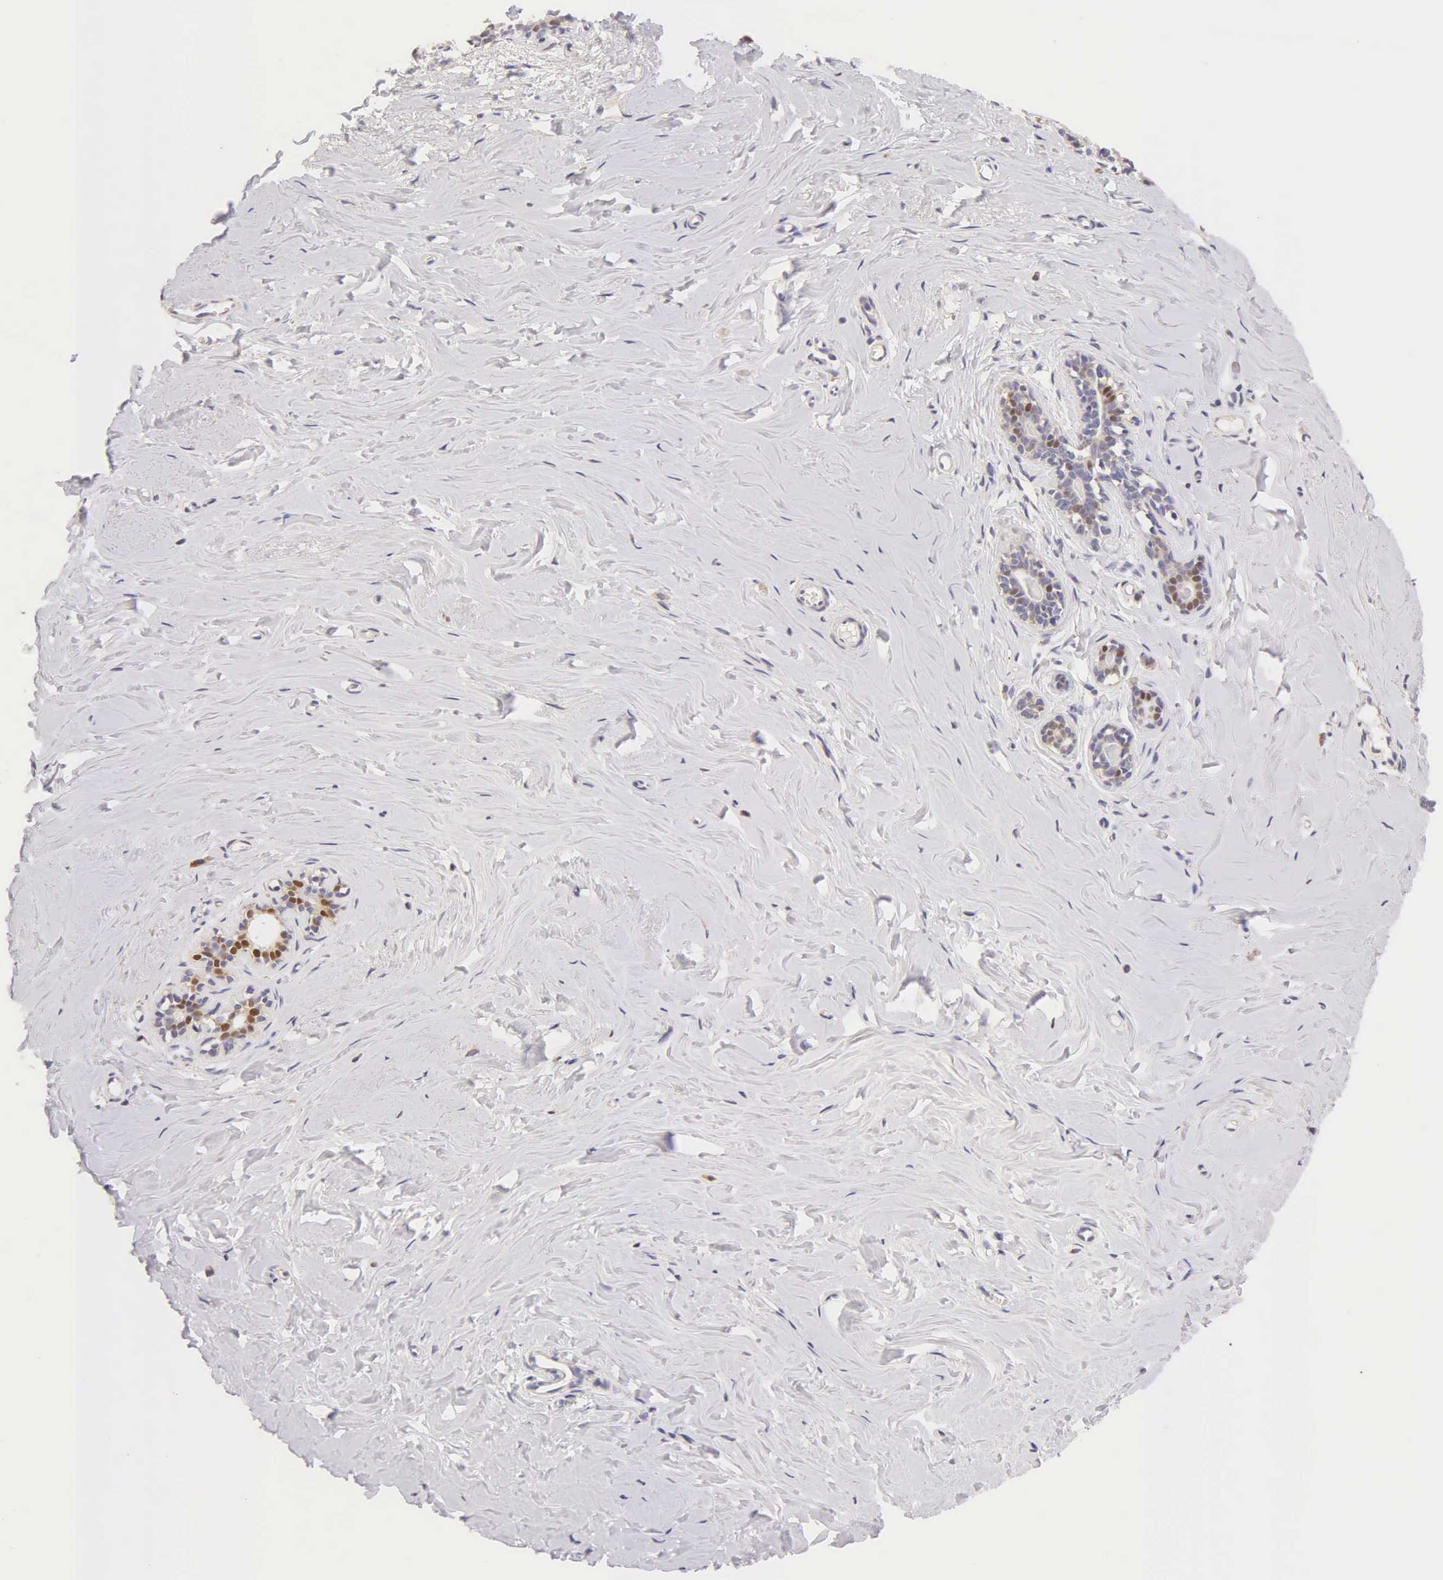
{"staining": {"intensity": "negative", "quantity": "none", "location": "none"}, "tissue": "breast", "cell_type": "Adipocytes", "image_type": "normal", "snomed": [{"axis": "morphology", "description": "Normal tissue, NOS"}, {"axis": "topography", "description": "Breast"}], "caption": "A high-resolution image shows immunohistochemistry staining of normal breast, which displays no significant staining in adipocytes. (Stains: DAB IHC with hematoxylin counter stain, Microscopy: brightfield microscopy at high magnification).", "gene": "ESR1", "patient": {"sex": "female", "age": 45}}